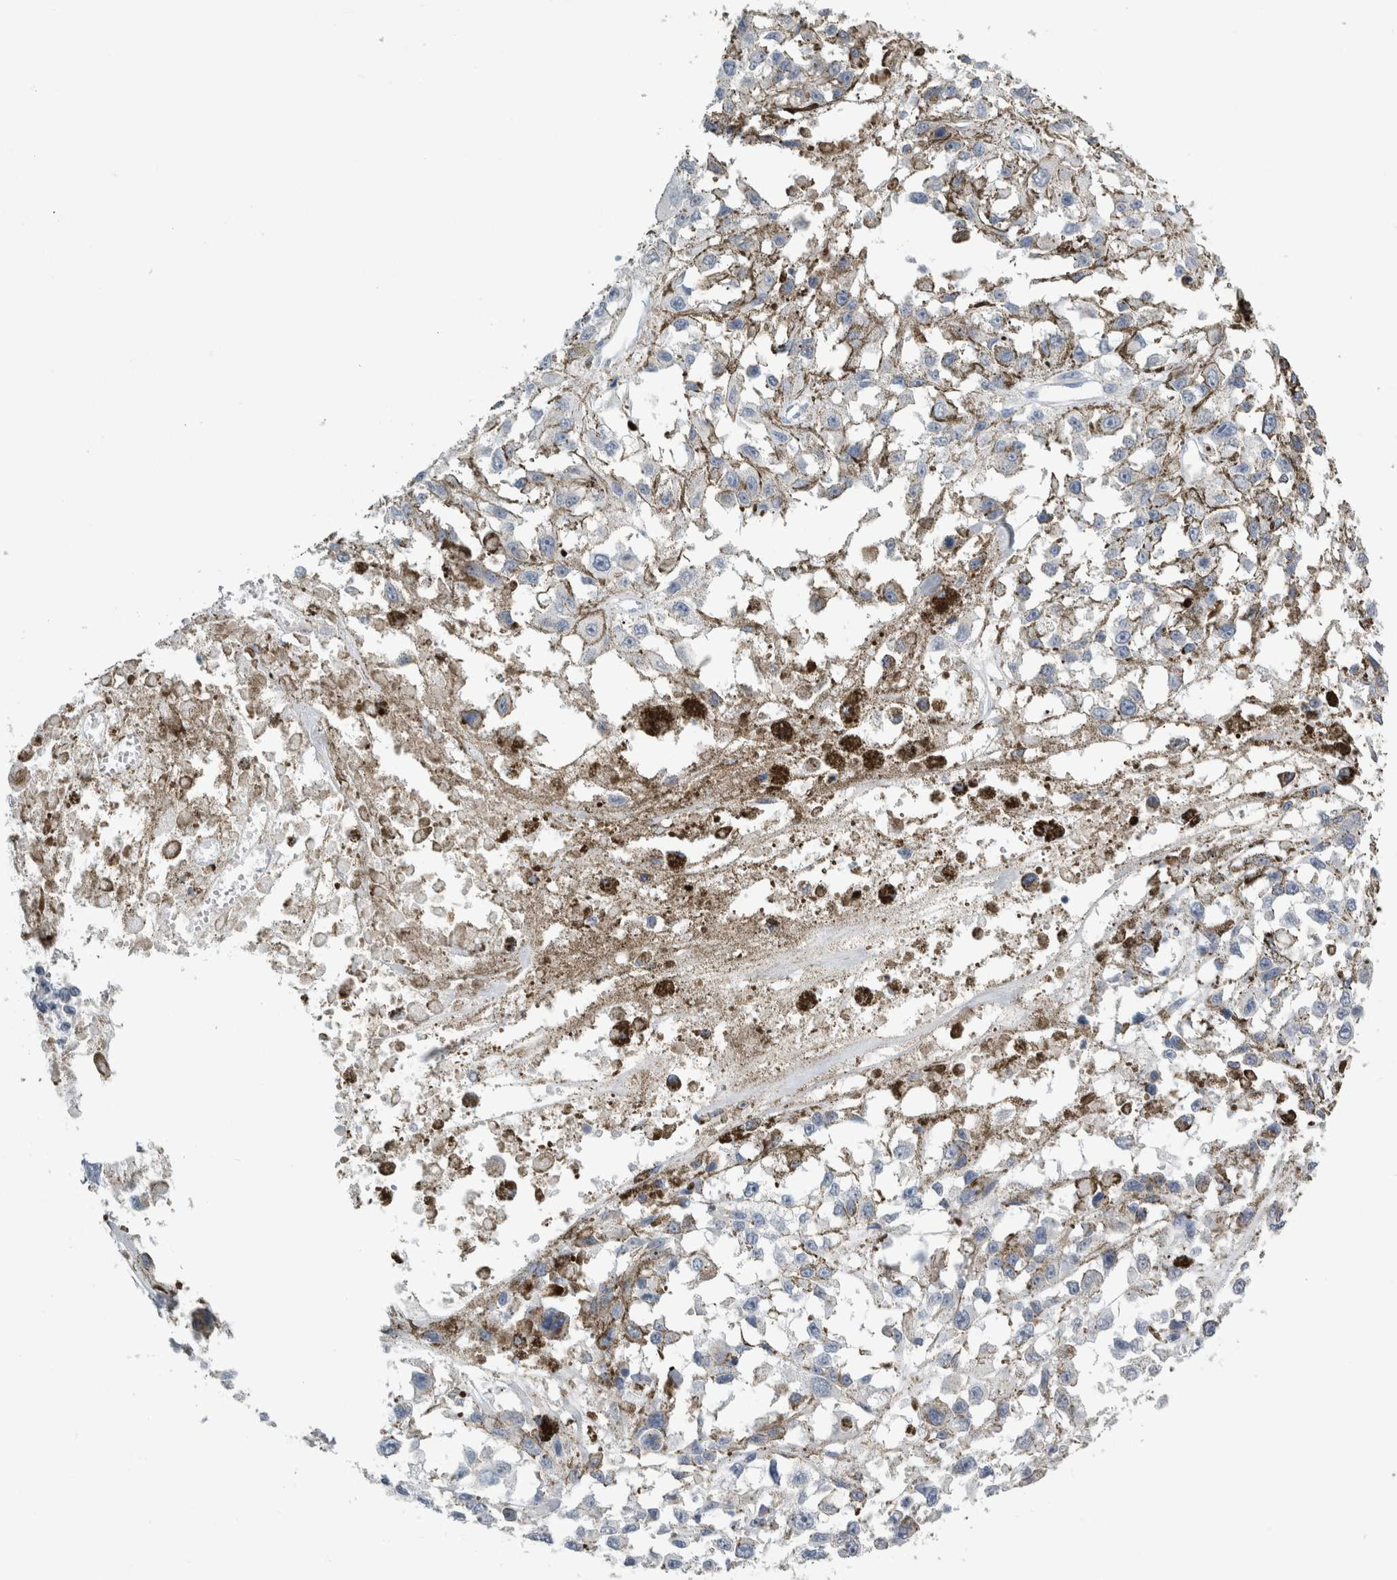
{"staining": {"intensity": "negative", "quantity": "none", "location": "none"}, "tissue": "melanoma", "cell_type": "Tumor cells", "image_type": "cancer", "snomed": [{"axis": "morphology", "description": "Malignant melanoma, Metastatic site"}, {"axis": "topography", "description": "Lymph node"}], "caption": "This is an IHC image of malignant melanoma (metastatic site). There is no positivity in tumor cells.", "gene": "NEFM", "patient": {"sex": "male", "age": 59}}